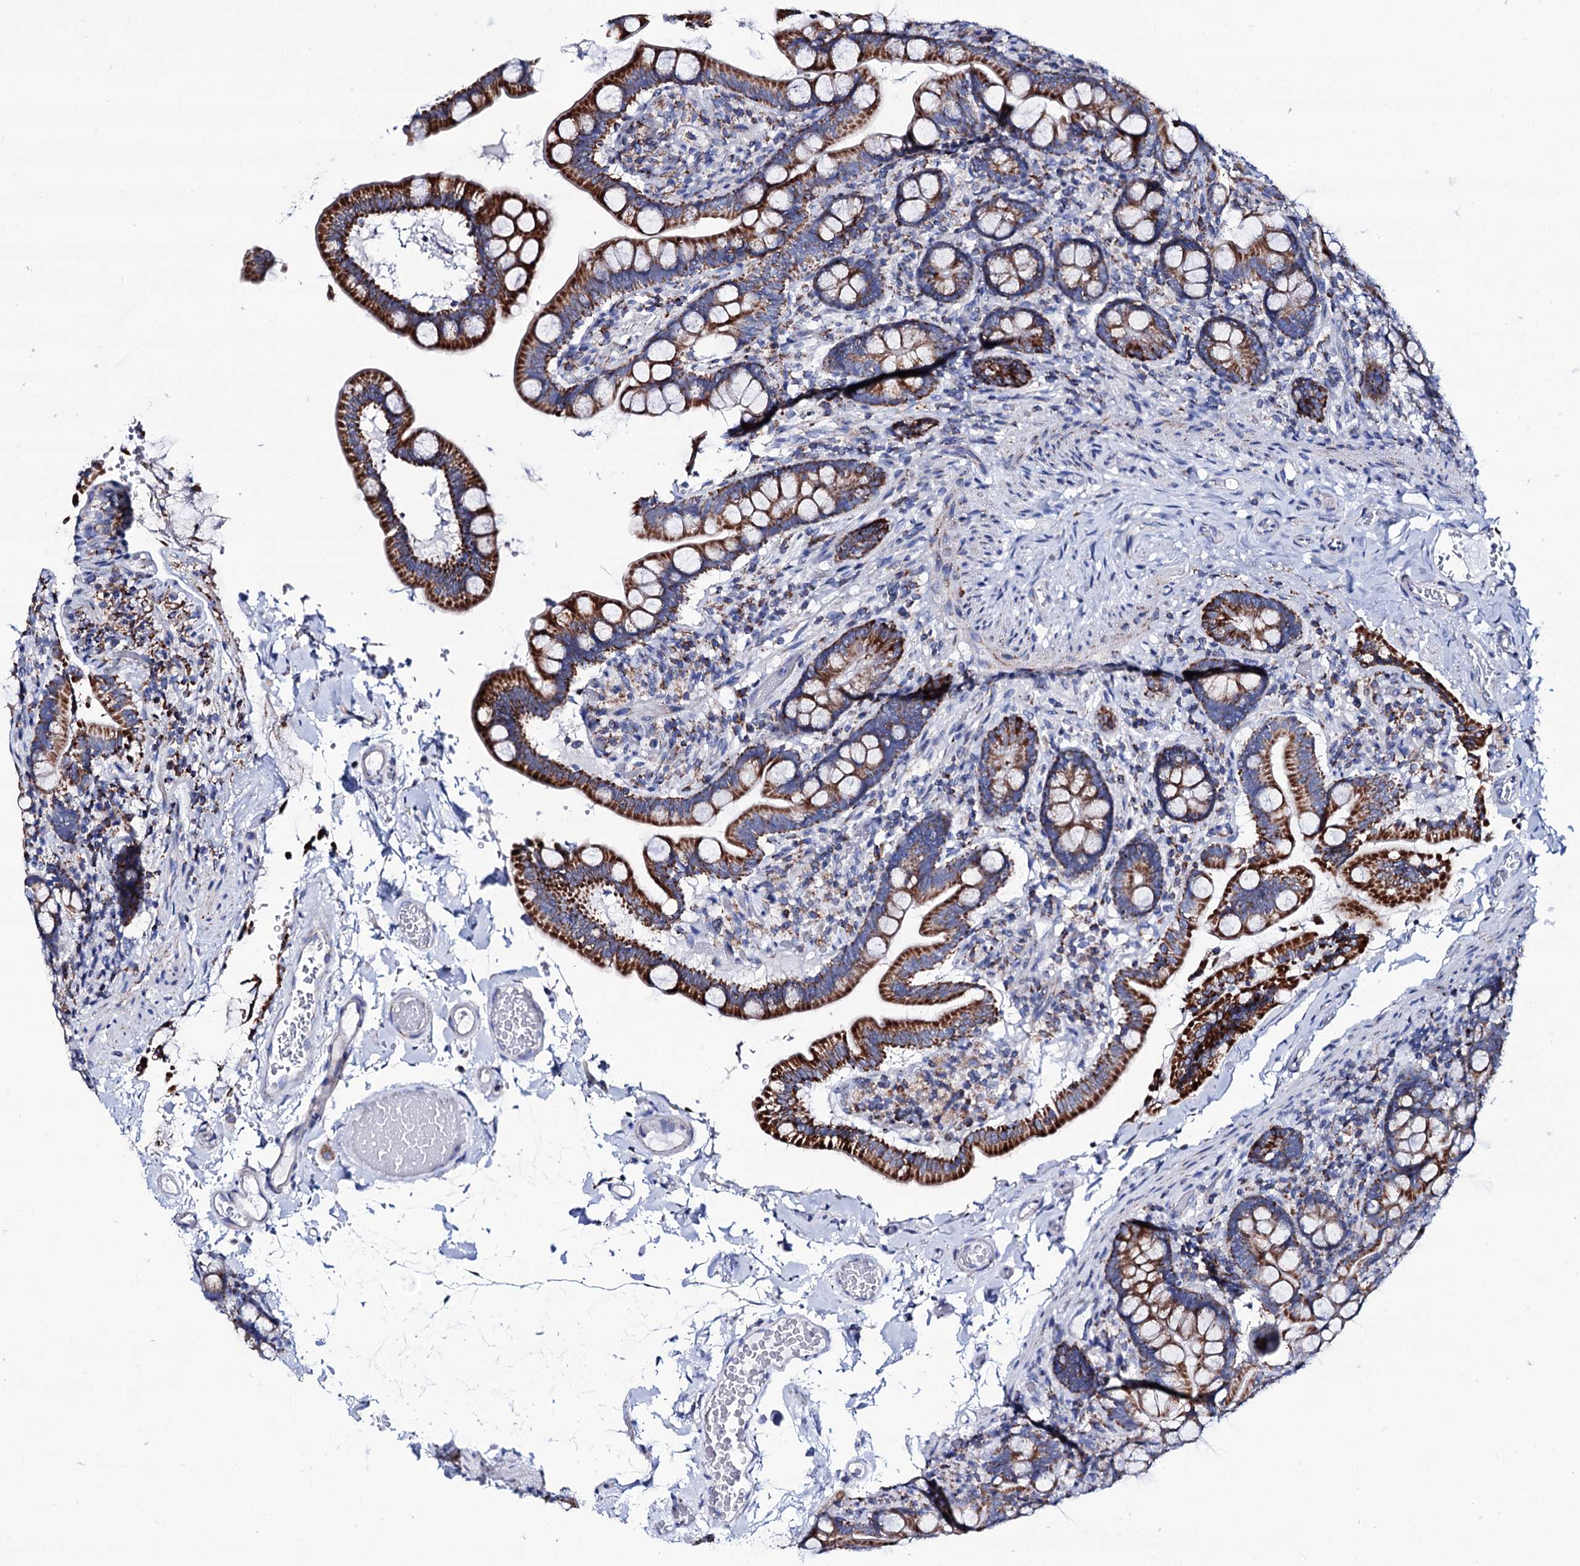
{"staining": {"intensity": "strong", "quantity": ">75%", "location": "cytoplasmic/membranous"}, "tissue": "small intestine", "cell_type": "Glandular cells", "image_type": "normal", "snomed": [{"axis": "morphology", "description": "Normal tissue, NOS"}, {"axis": "topography", "description": "Small intestine"}], "caption": "Unremarkable small intestine reveals strong cytoplasmic/membranous positivity in about >75% of glandular cells, visualized by immunohistochemistry. (Stains: DAB in brown, nuclei in blue, Microscopy: brightfield microscopy at high magnification).", "gene": "UBASH3B", "patient": {"sex": "female", "age": 64}}